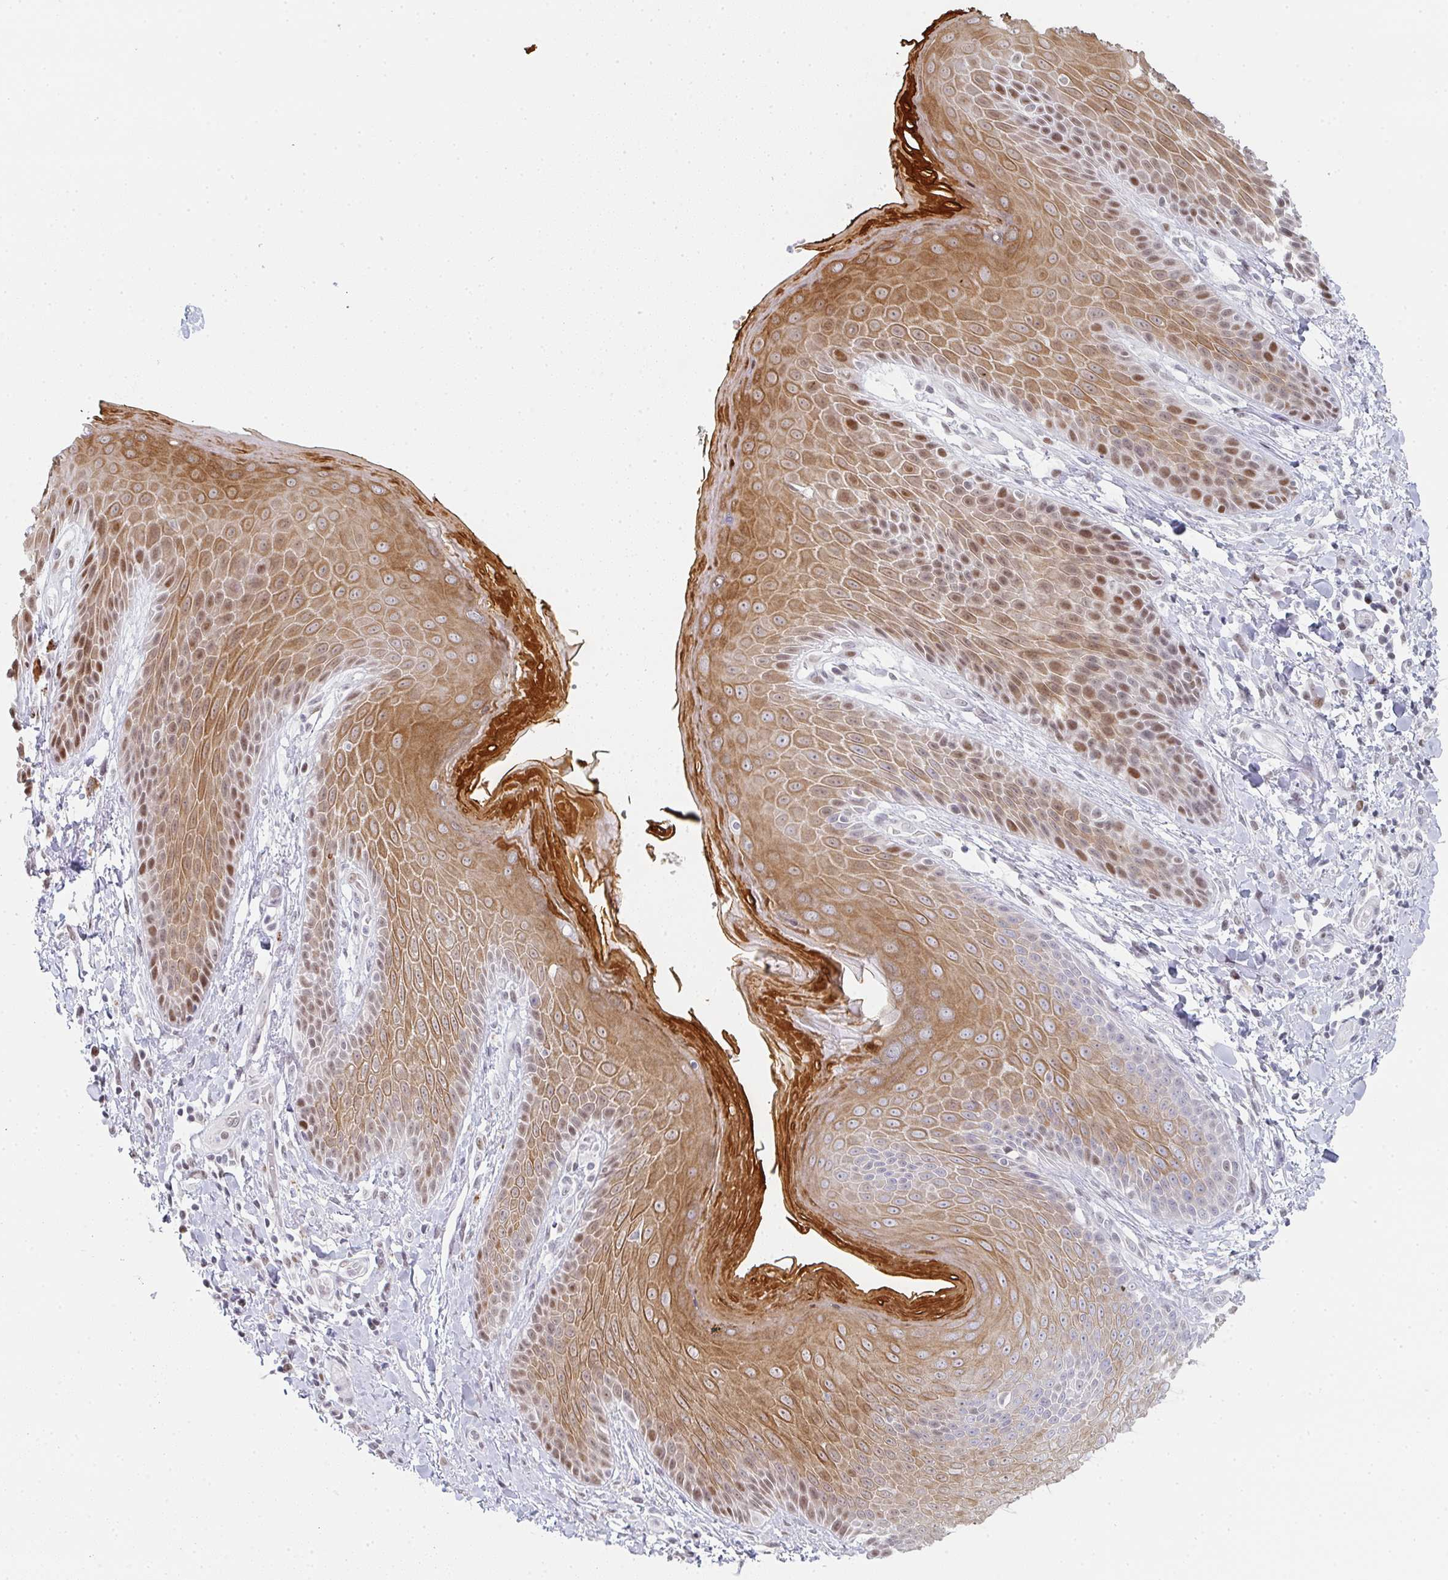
{"staining": {"intensity": "moderate", "quantity": ">75%", "location": "cytoplasmic/membranous,nuclear"}, "tissue": "skin", "cell_type": "Epidermal cells", "image_type": "normal", "snomed": [{"axis": "morphology", "description": "Normal tissue, NOS"}, {"axis": "topography", "description": "Anal"}, {"axis": "topography", "description": "Peripheral nerve tissue"}], "caption": "Human skin stained with a brown dye reveals moderate cytoplasmic/membranous,nuclear positive staining in about >75% of epidermal cells.", "gene": "POU2AF2", "patient": {"sex": "male", "age": 51}}